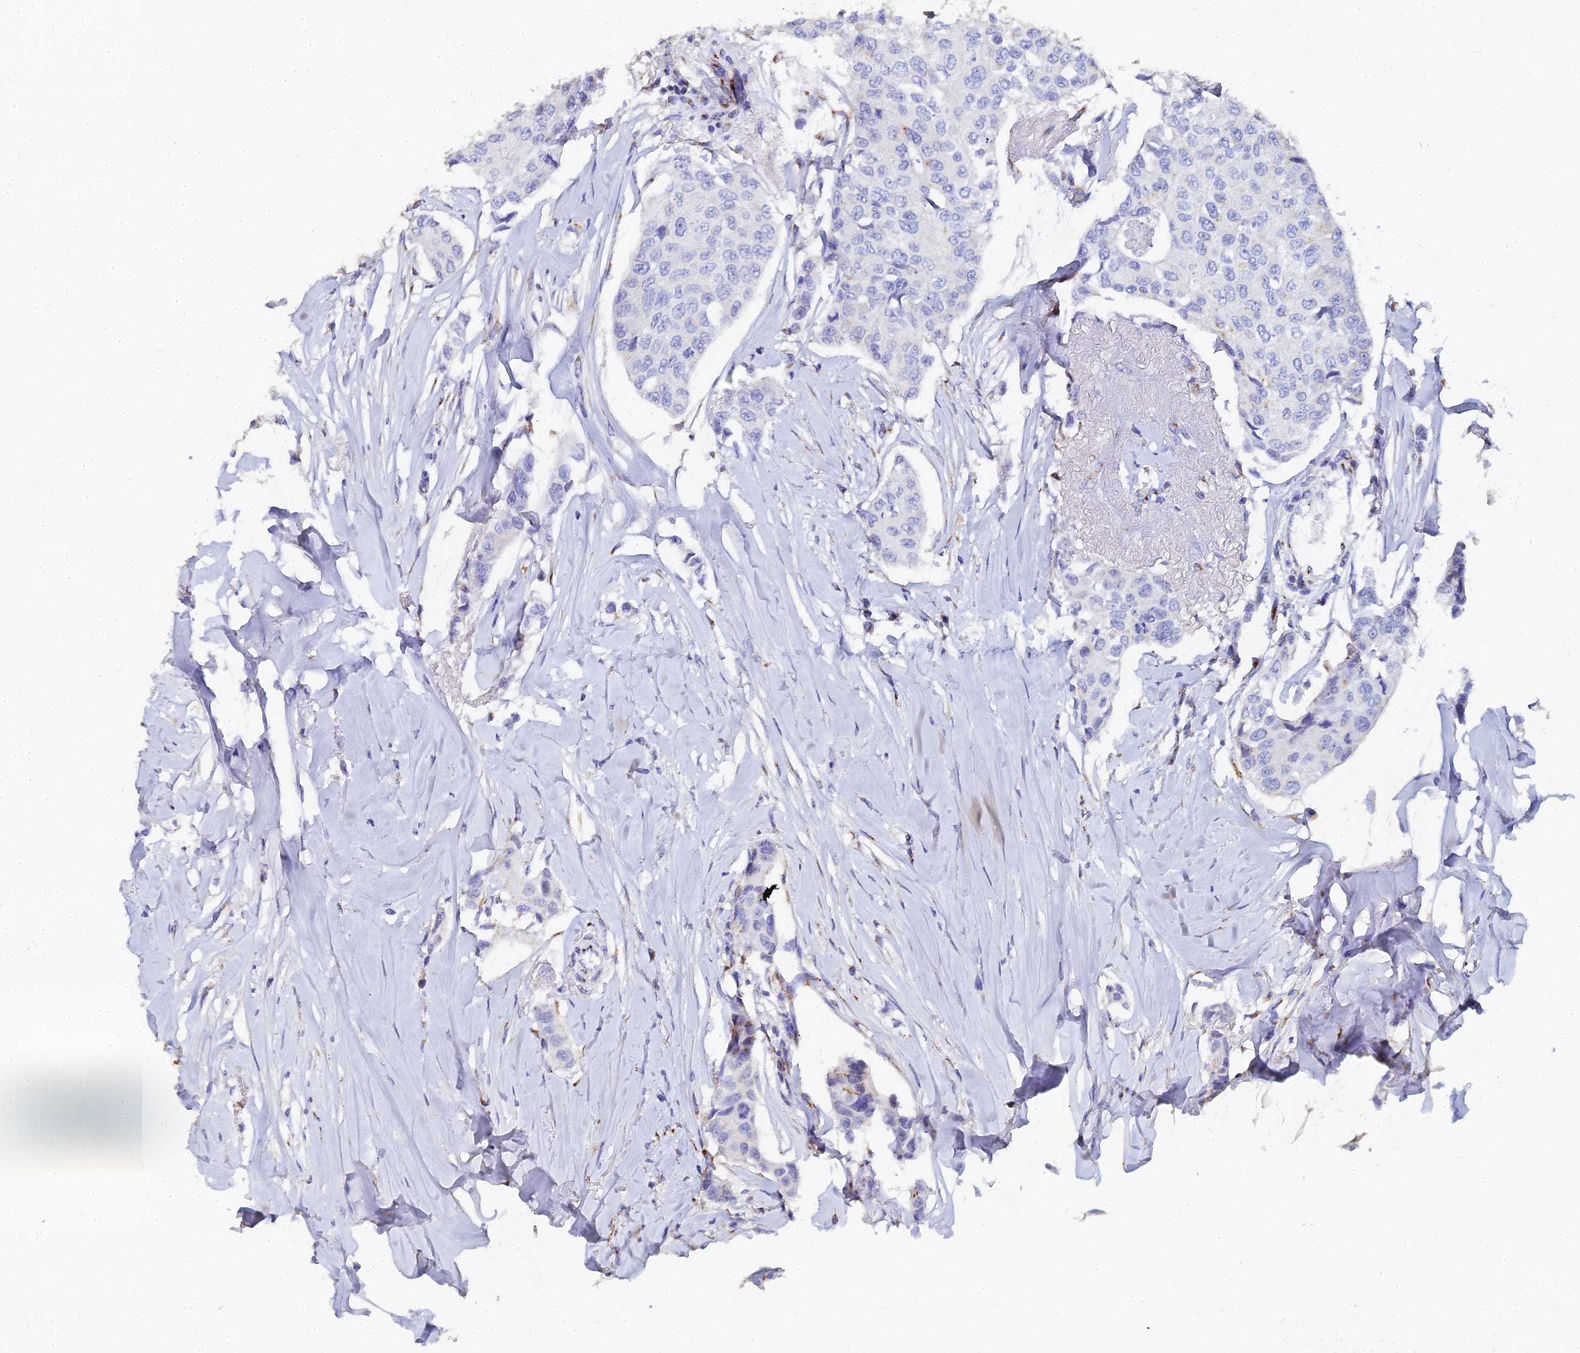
{"staining": {"intensity": "negative", "quantity": "none", "location": "none"}, "tissue": "breast cancer", "cell_type": "Tumor cells", "image_type": "cancer", "snomed": [{"axis": "morphology", "description": "Duct carcinoma"}, {"axis": "topography", "description": "Breast"}], "caption": "The micrograph reveals no significant staining in tumor cells of breast intraductal carcinoma. (DAB (3,3'-diaminobenzidine) immunohistochemistry (IHC) visualized using brightfield microscopy, high magnification).", "gene": "ENSG00000268674", "patient": {"sex": "female", "age": 80}}